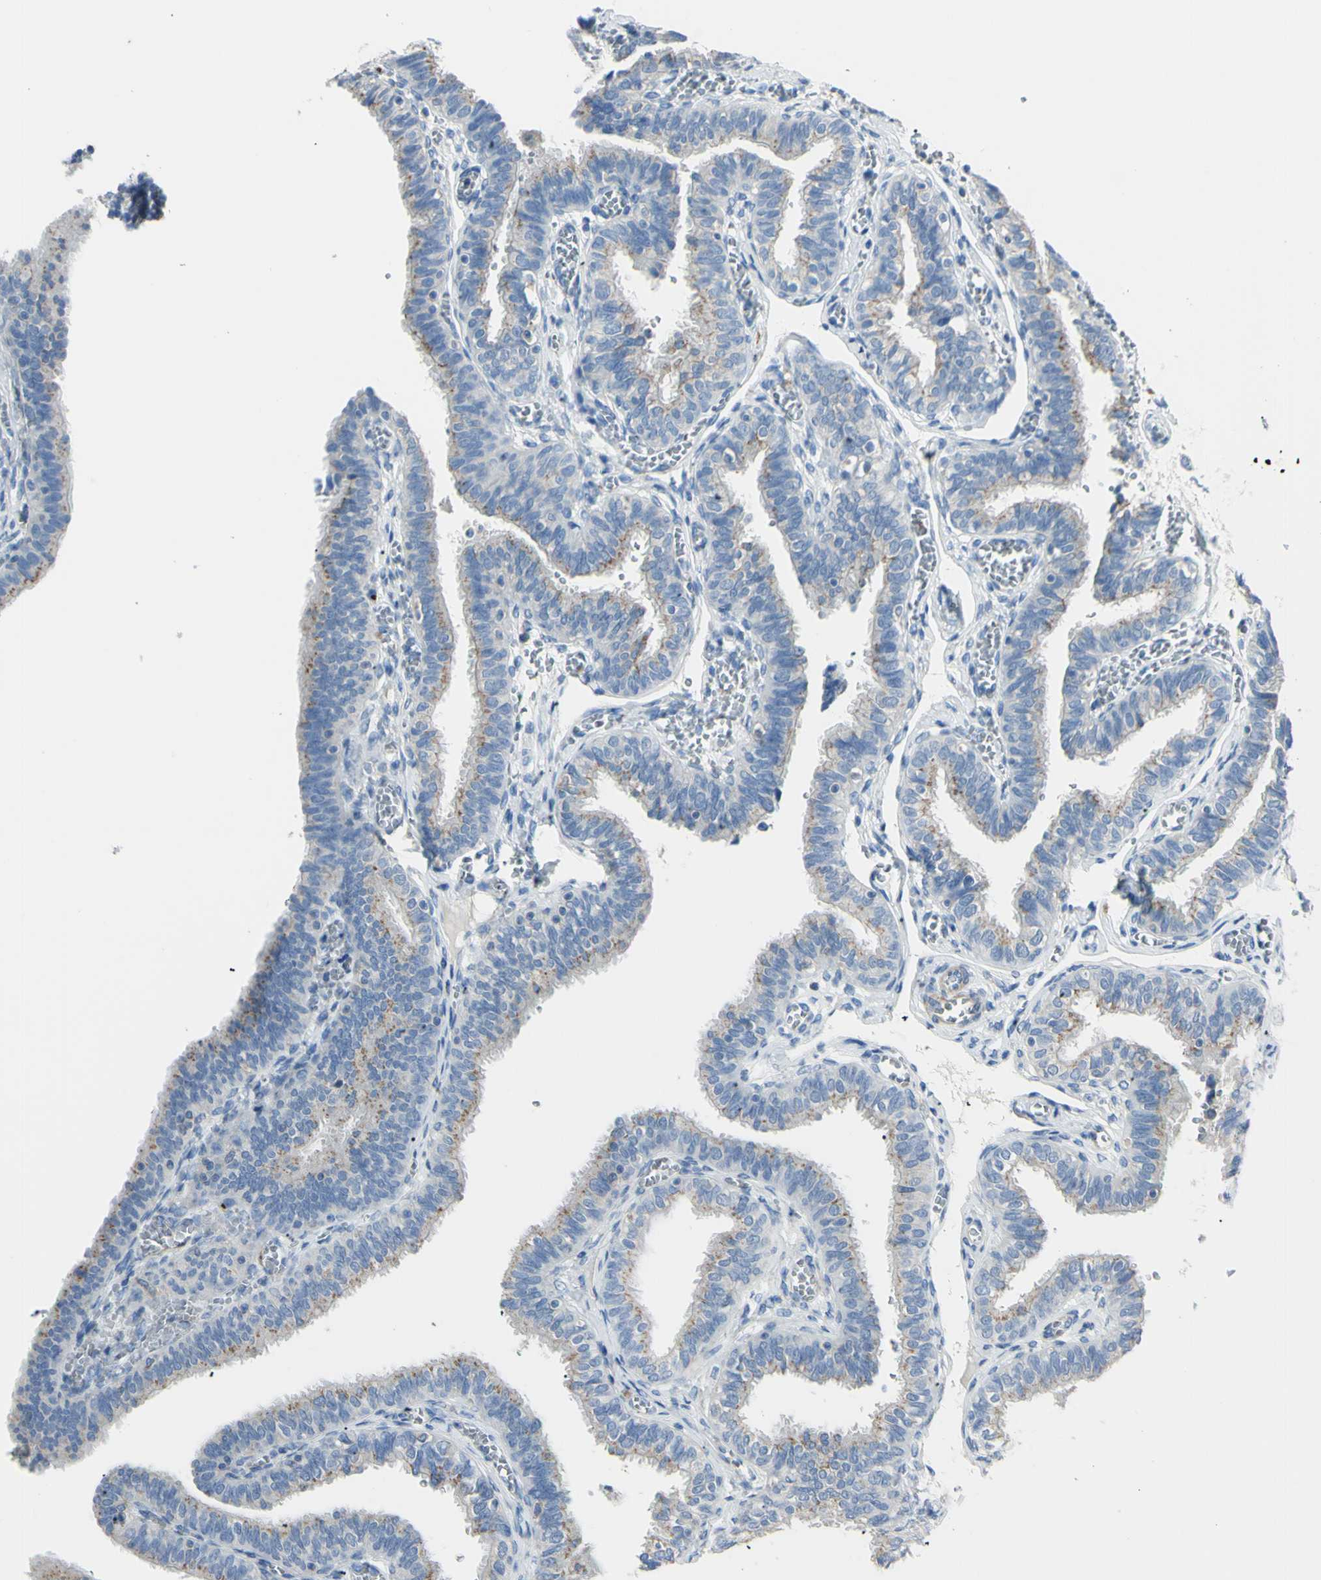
{"staining": {"intensity": "weak", "quantity": ">75%", "location": "cytoplasmic/membranous"}, "tissue": "fallopian tube", "cell_type": "Glandular cells", "image_type": "normal", "snomed": [{"axis": "morphology", "description": "Normal tissue, NOS"}, {"axis": "topography", "description": "Fallopian tube"}], "caption": "Weak cytoplasmic/membranous positivity for a protein is present in approximately >75% of glandular cells of normal fallopian tube using IHC.", "gene": "B4GALT3", "patient": {"sex": "female", "age": 46}}